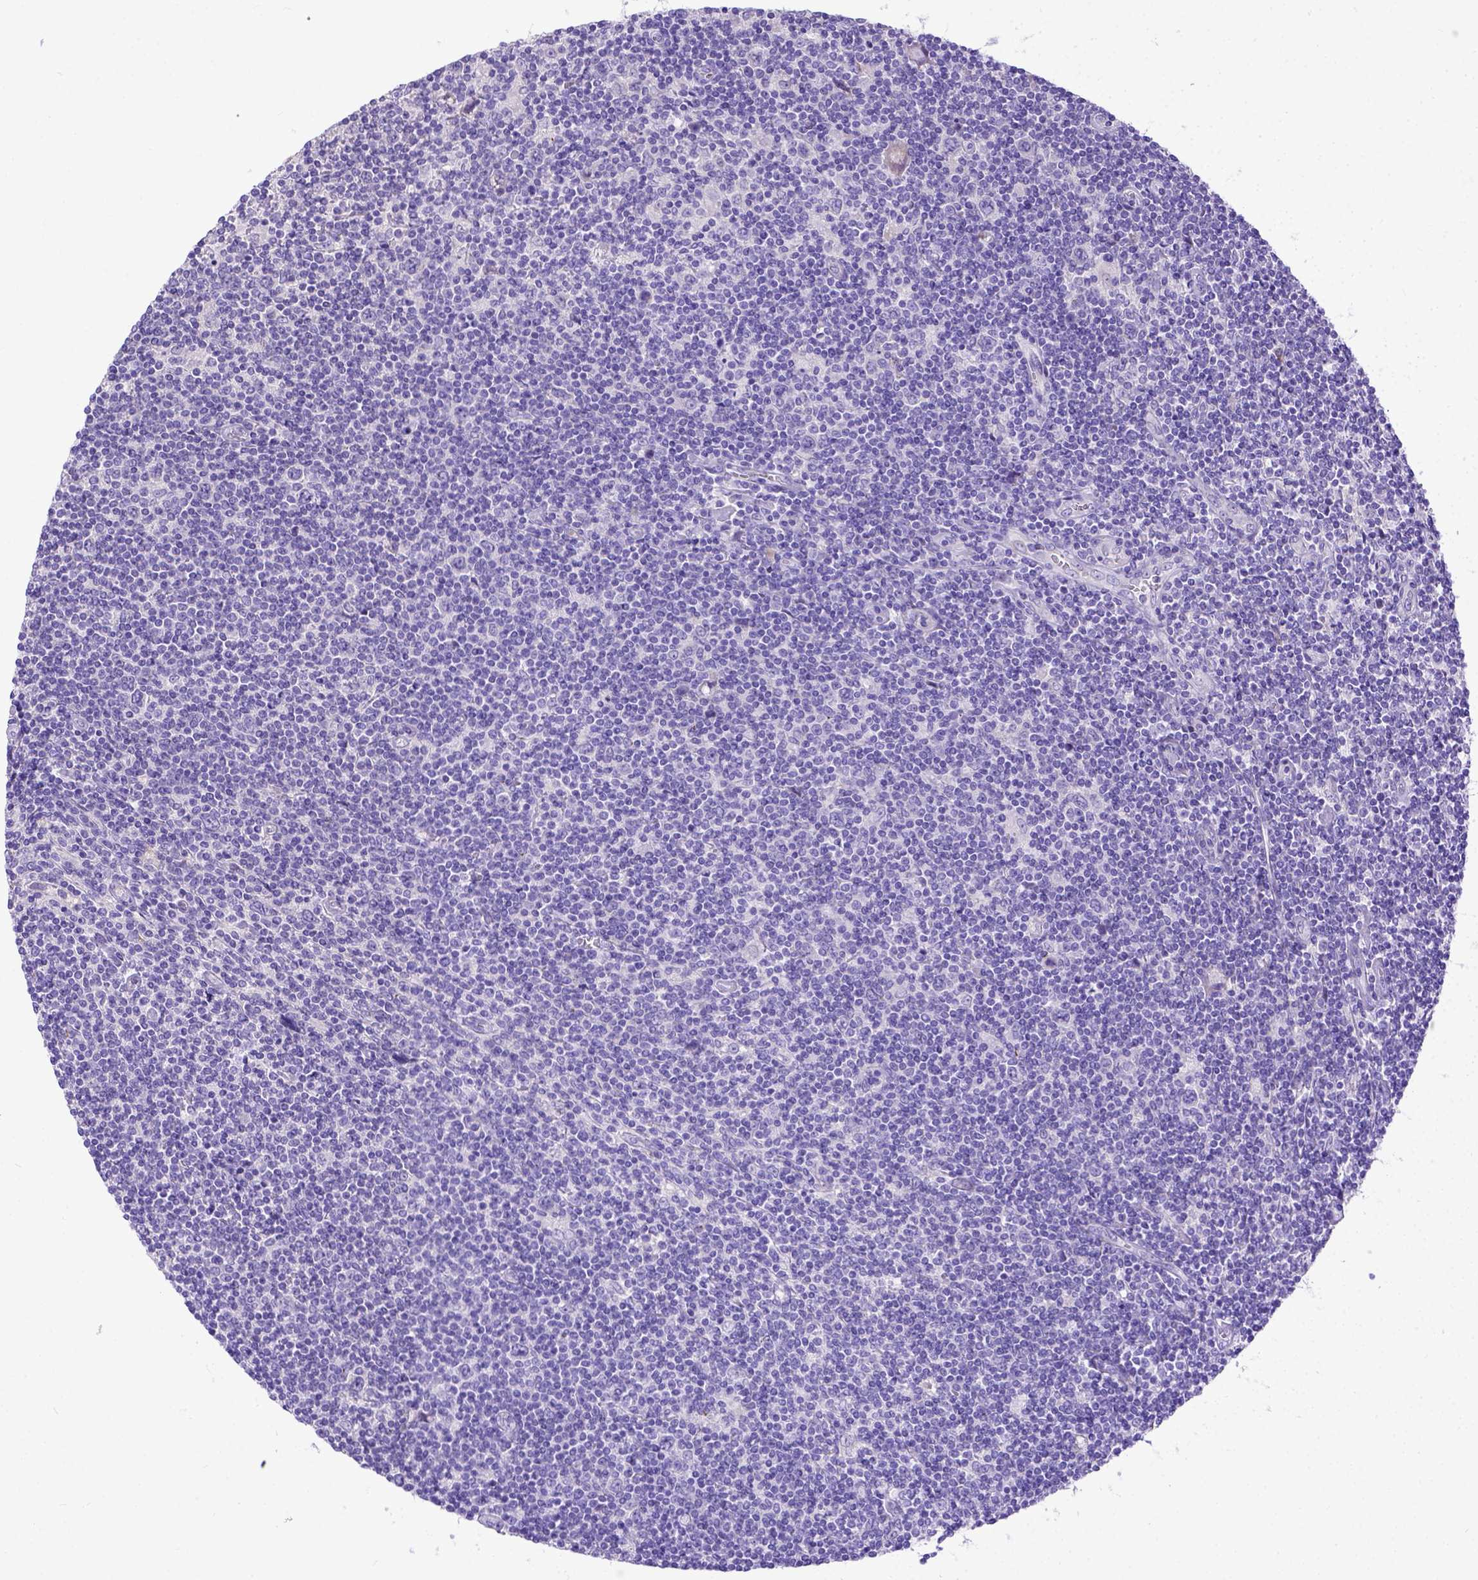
{"staining": {"intensity": "negative", "quantity": "none", "location": "none"}, "tissue": "lymphoma", "cell_type": "Tumor cells", "image_type": "cancer", "snomed": [{"axis": "morphology", "description": "Hodgkin's disease, NOS"}, {"axis": "topography", "description": "Lymph node"}], "caption": "The IHC histopathology image has no significant staining in tumor cells of Hodgkin's disease tissue. (Immunohistochemistry (ihc), brightfield microscopy, high magnification).", "gene": "CFAP300", "patient": {"sex": "male", "age": 40}}